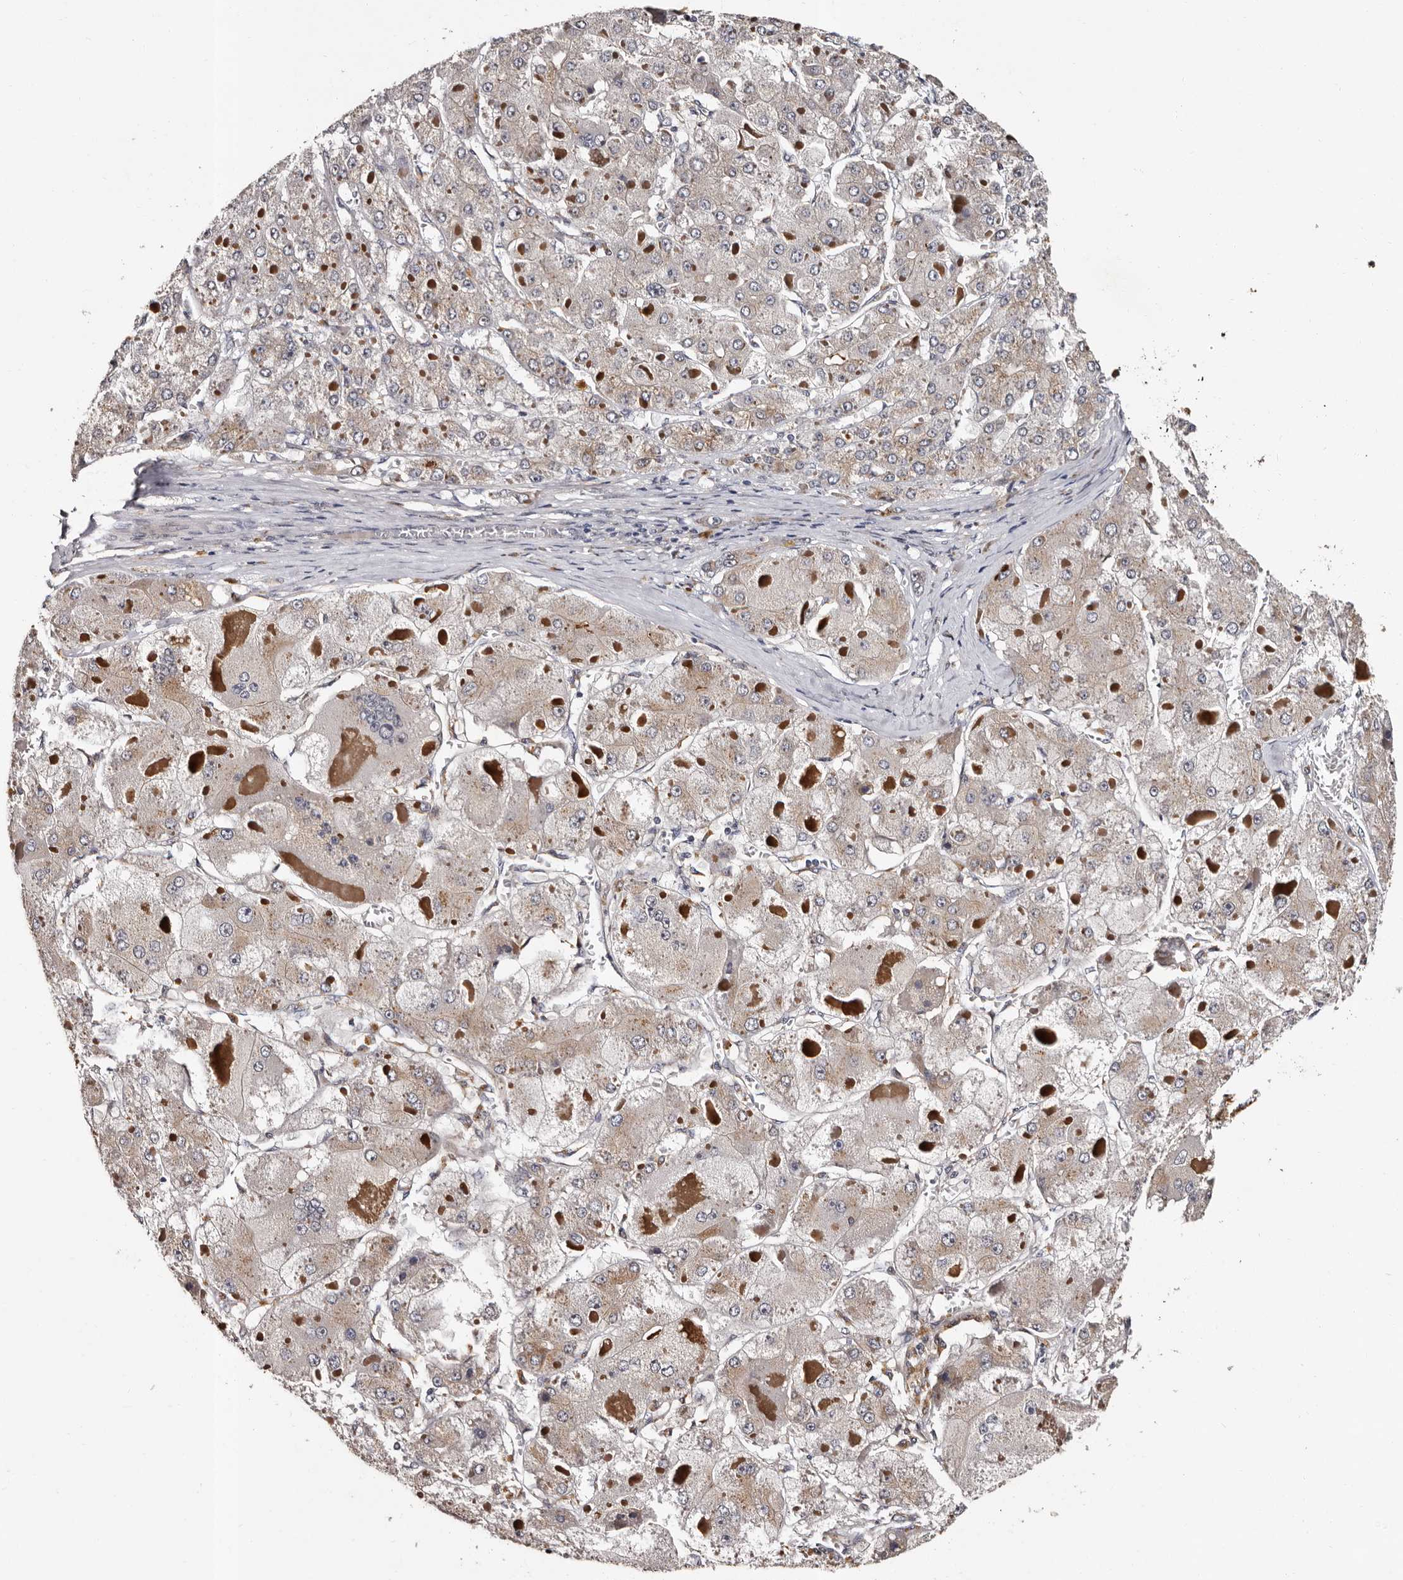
{"staining": {"intensity": "weak", "quantity": ">75%", "location": "cytoplasmic/membranous"}, "tissue": "liver cancer", "cell_type": "Tumor cells", "image_type": "cancer", "snomed": [{"axis": "morphology", "description": "Carcinoma, Hepatocellular, NOS"}, {"axis": "topography", "description": "Liver"}], "caption": "Tumor cells display weak cytoplasmic/membranous positivity in approximately >75% of cells in liver cancer.", "gene": "FAM91A1", "patient": {"sex": "female", "age": 73}}